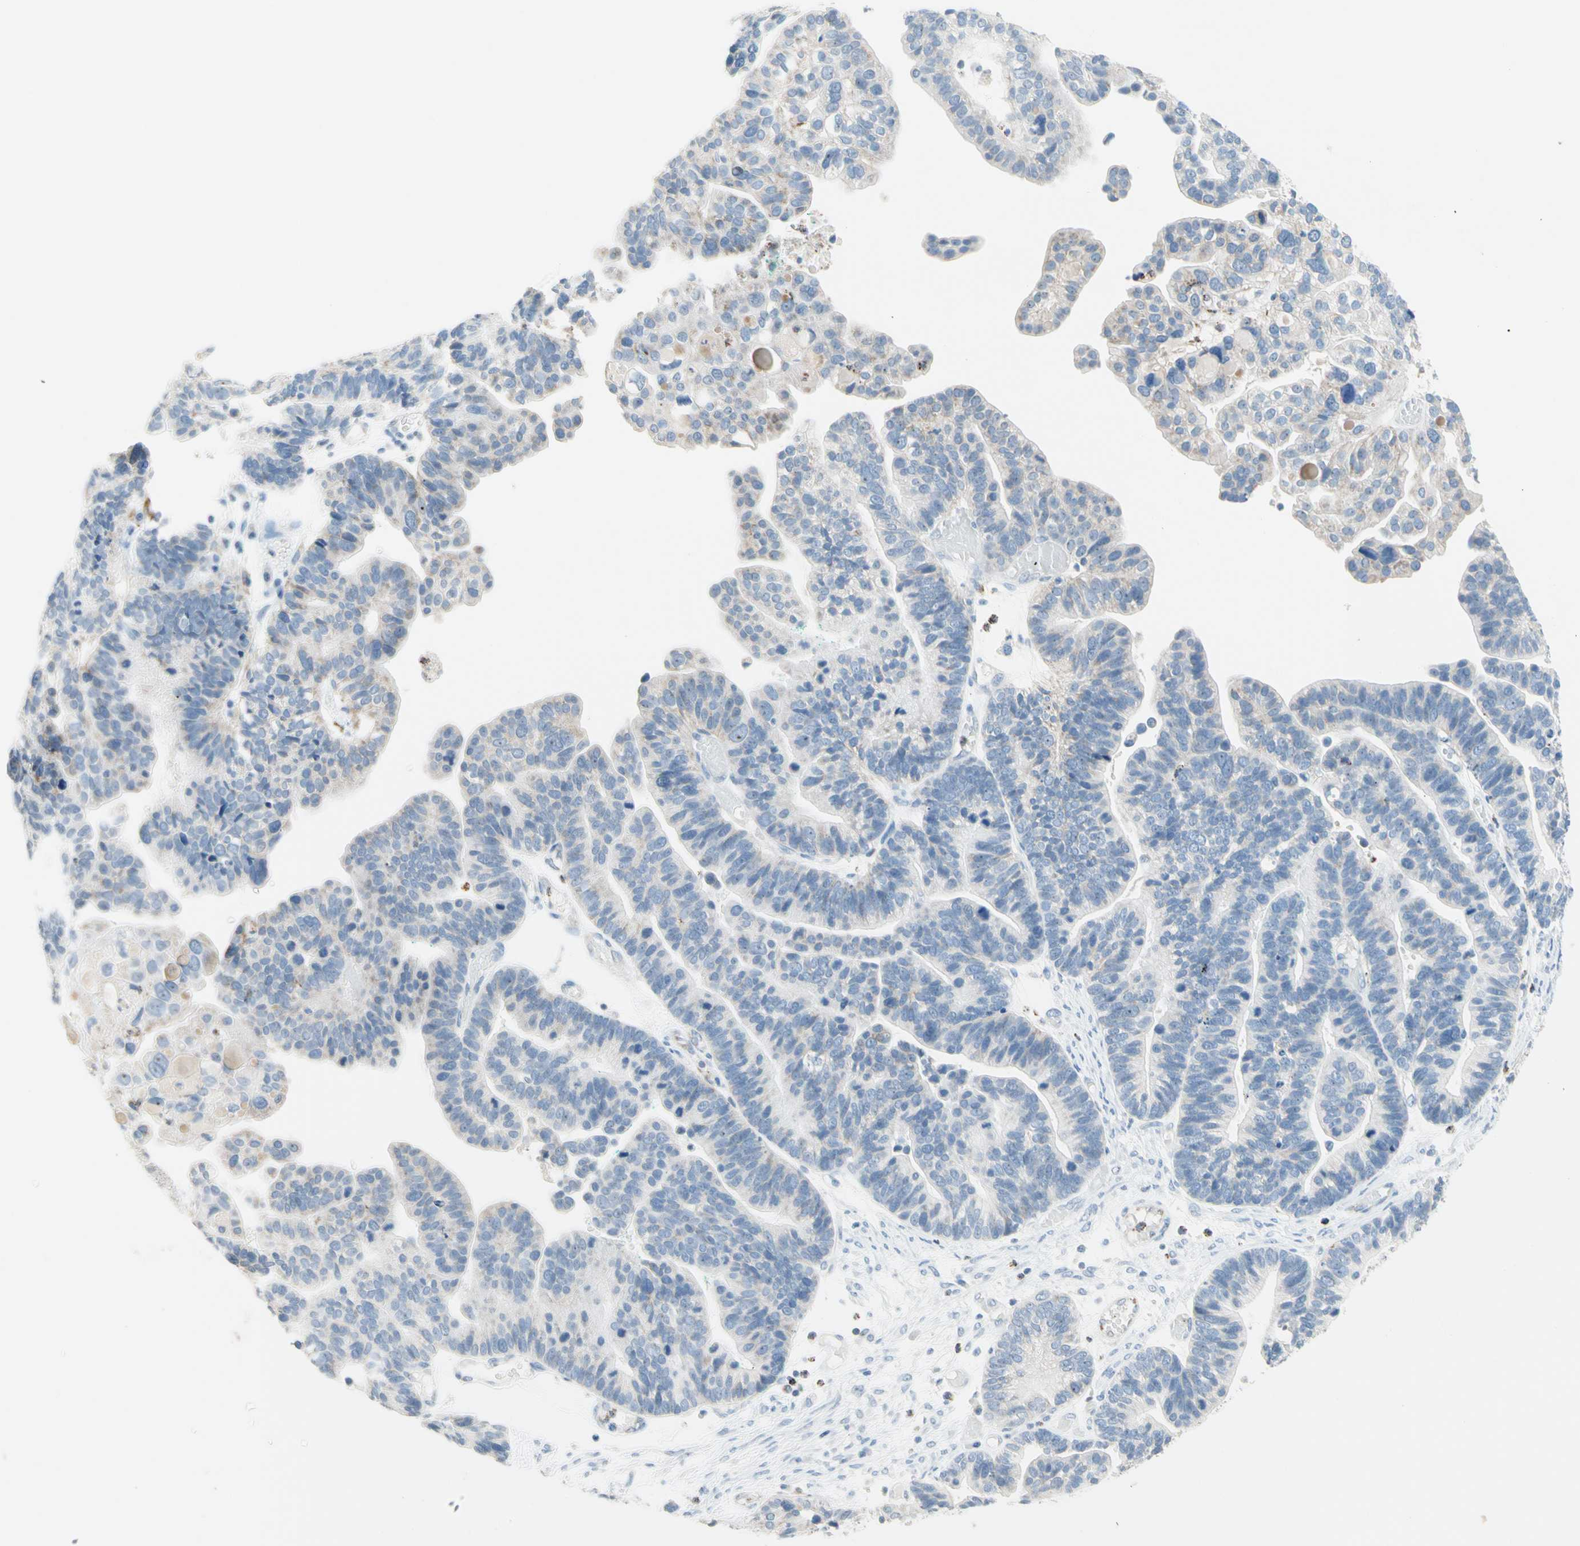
{"staining": {"intensity": "weak", "quantity": "<25%", "location": "nuclear"}, "tissue": "ovarian cancer", "cell_type": "Tumor cells", "image_type": "cancer", "snomed": [{"axis": "morphology", "description": "Cystadenocarcinoma, serous, NOS"}, {"axis": "topography", "description": "Ovary"}], "caption": "Immunohistochemical staining of human ovarian serous cystadenocarcinoma shows no significant expression in tumor cells. (DAB IHC with hematoxylin counter stain).", "gene": "CYSLTR1", "patient": {"sex": "female", "age": 56}}